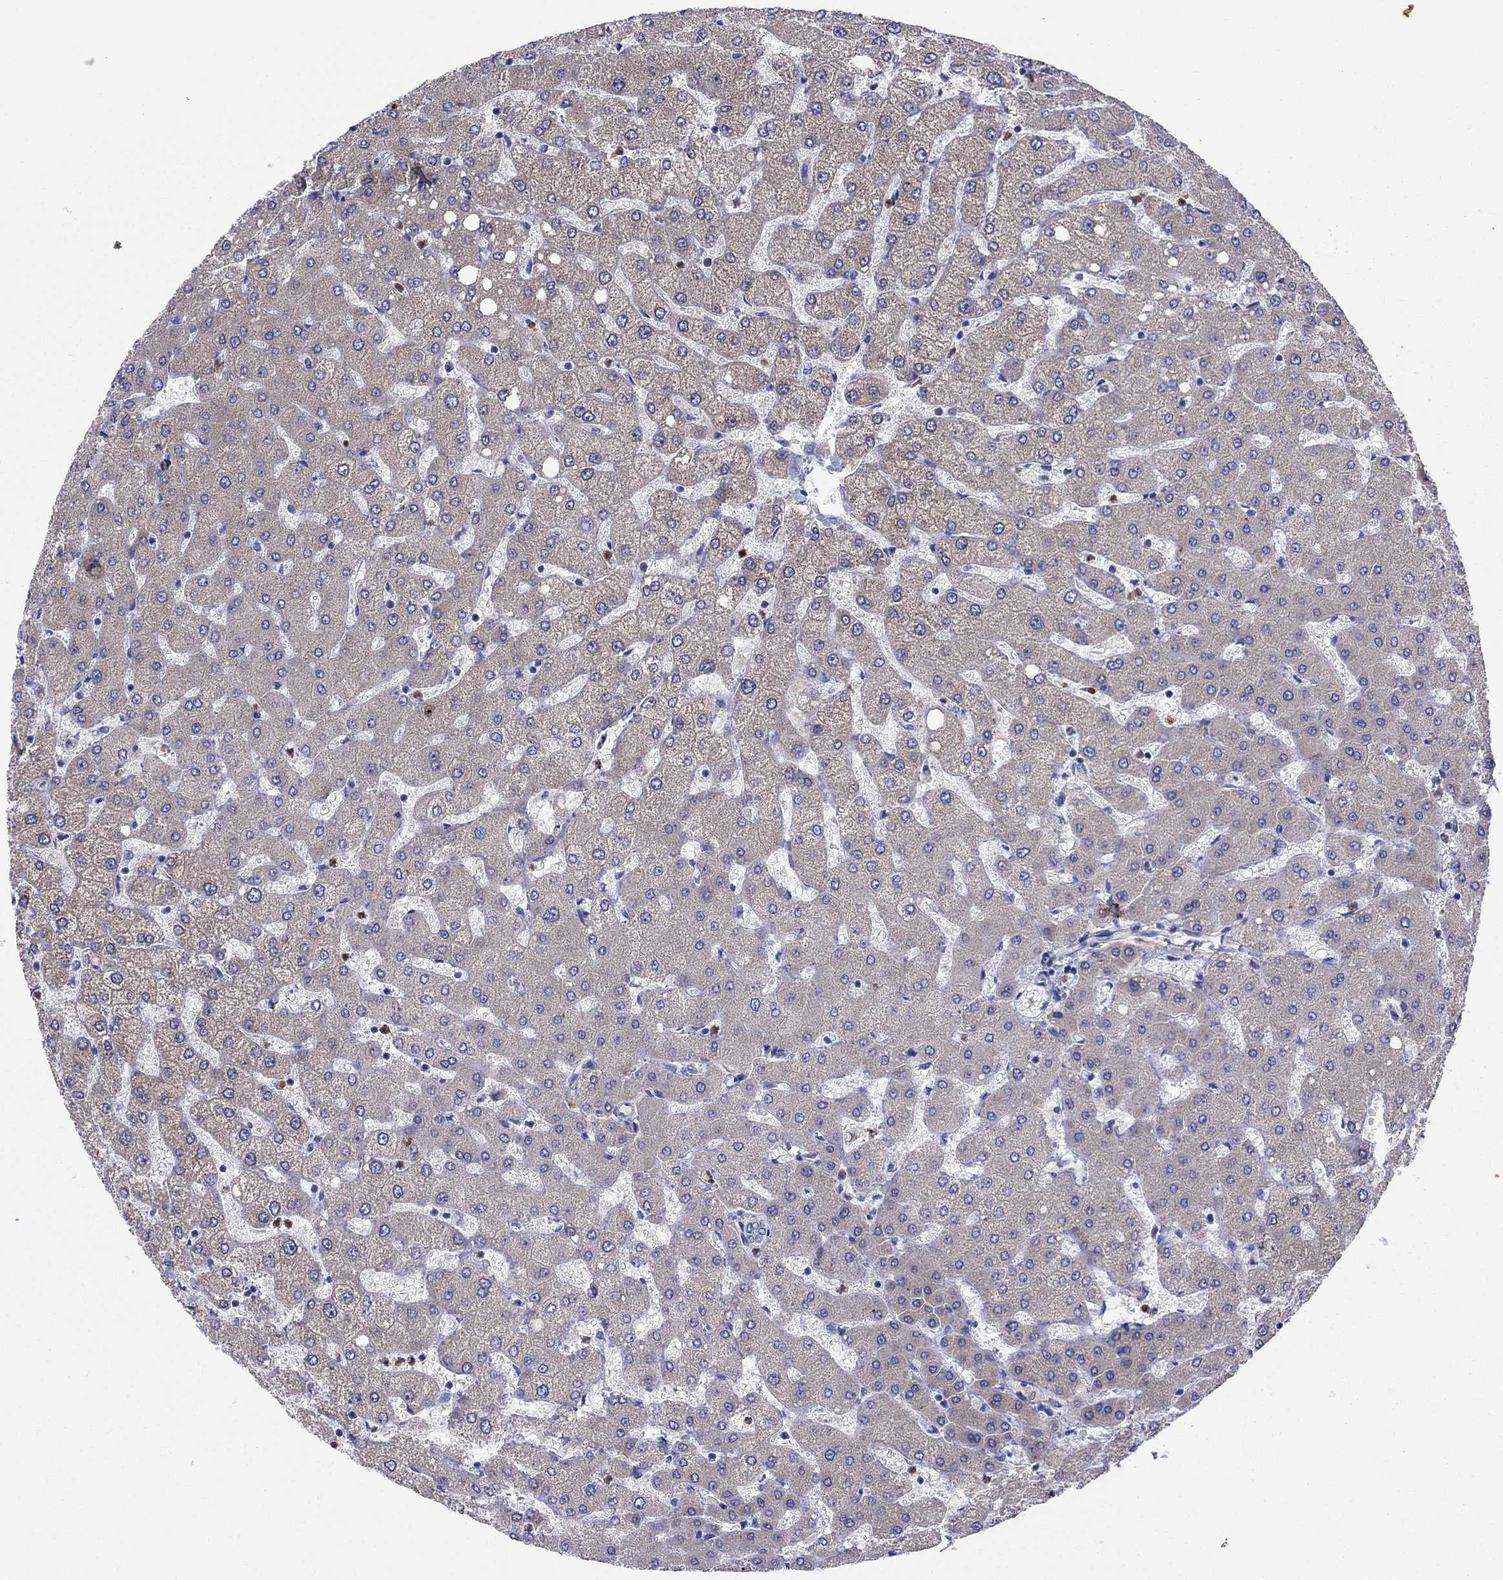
{"staining": {"intensity": "negative", "quantity": "none", "location": "none"}, "tissue": "liver", "cell_type": "Cholangiocytes", "image_type": "normal", "snomed": [{"axis": "morphology", "description": "Normal tissue, NOS"}, {"axis": "topography", "description": "Liver"}], "caption": "Immunohistochemistry micrograph of normal human liver stained for a protein (brown), which shows no expression in cholangiocytes. (DAB (3,3'-diaminobenzidine) IHC visualized using brightfield microscopy, high magnification).", "gene": "GPR155", "patient": {"sex": "female", "age": 54}}